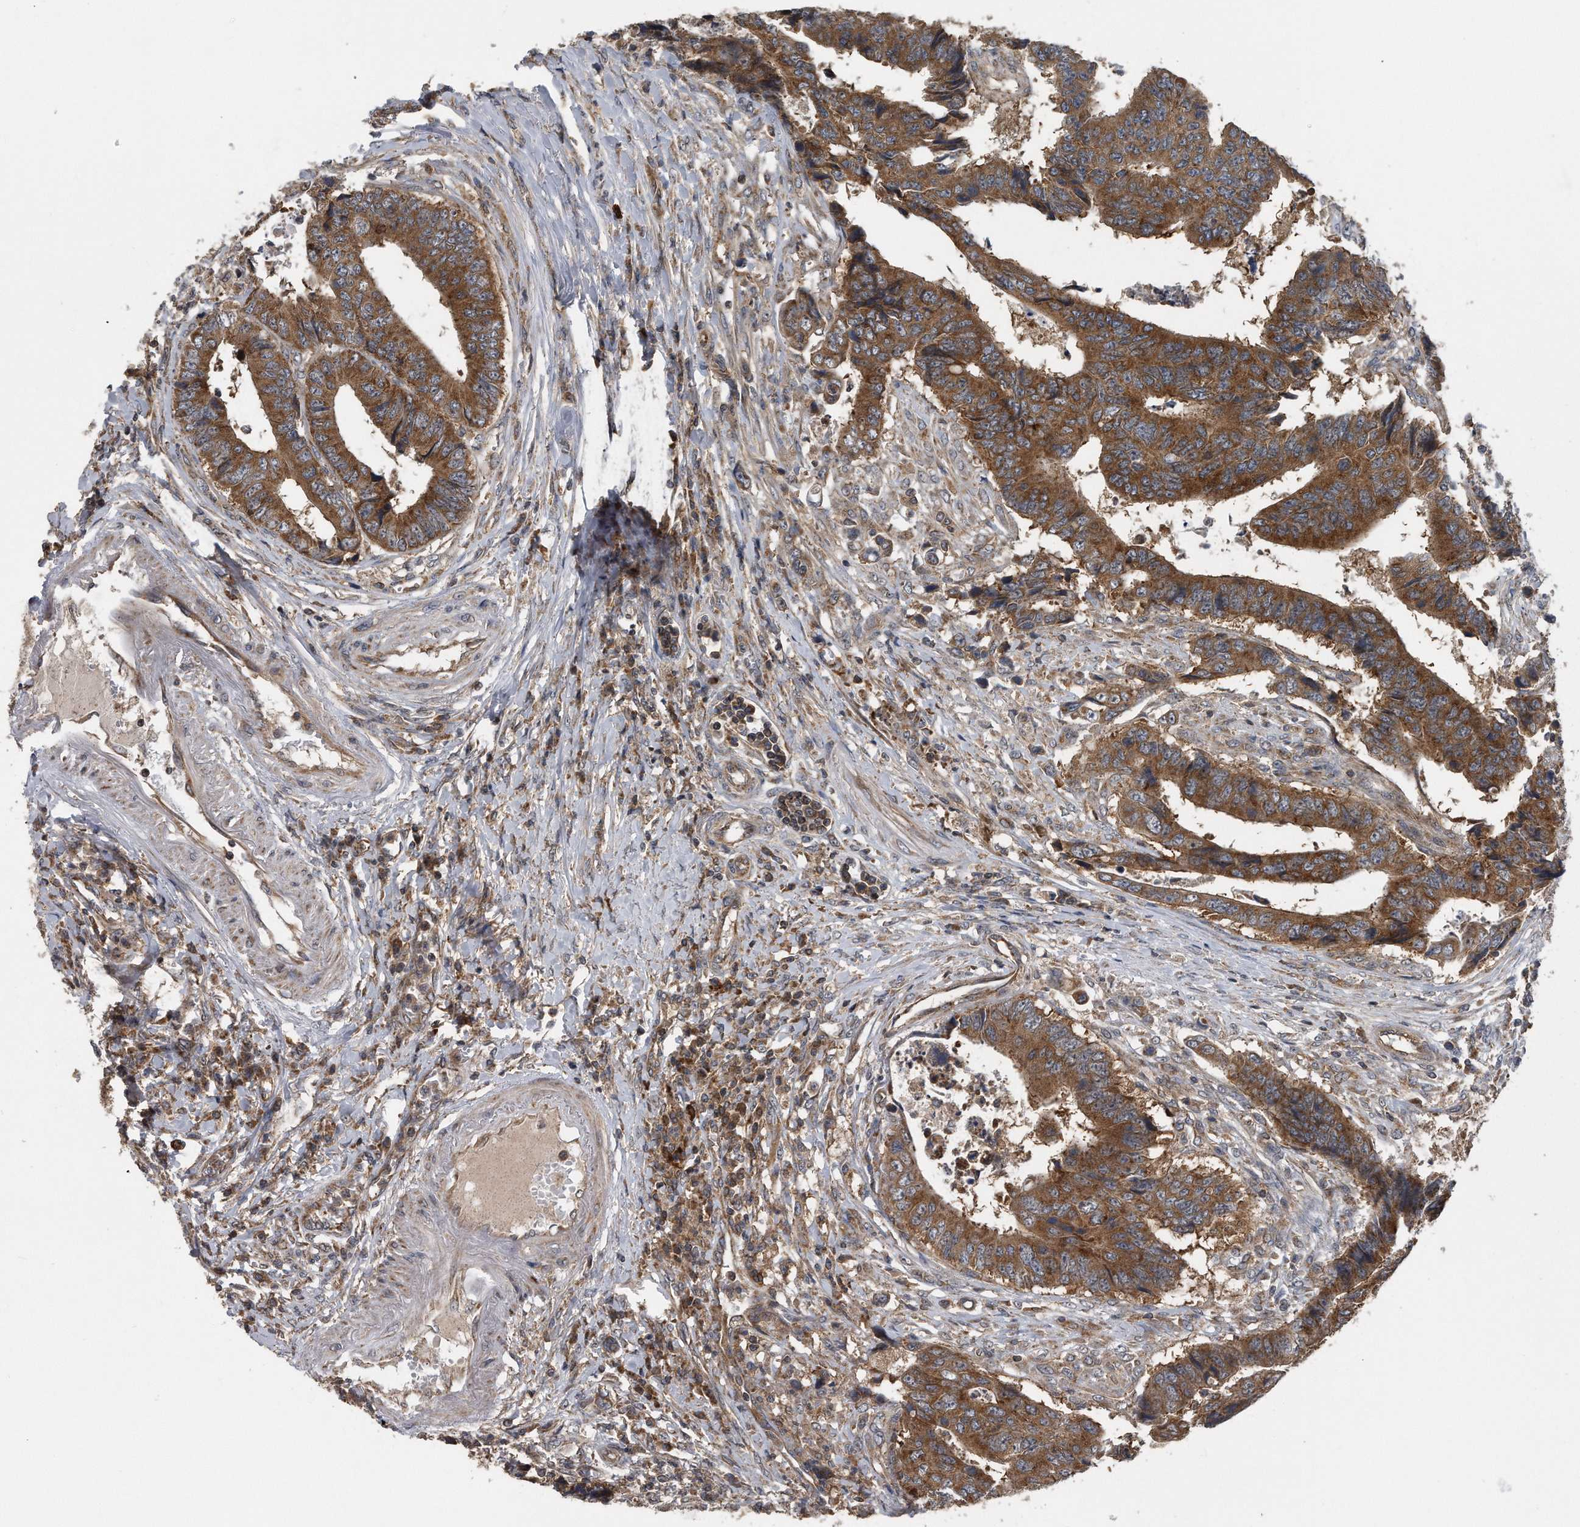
{"staining": {"intensity": "strong", "quantity": ">75%", "location": "cytoplasmic/membranous"}, "tissue": "colorectal cancer", "cell_type": "Tumor cells", "image_type": "cancer", "snomed": [{"axis": "morphology", "description": "Adenocarcinoma, NOS"}, {"axis": "topography", "description": "Rectum"}], "caption": "Immunohistochemical staining of human colorectal cancer (adenocarcinoma) shows strong cytoplasmic/membranous protein positivity in about >75% of tumor cells.", "gene": "ALPK2", "patient": {"sex": "male", "age": 84}}